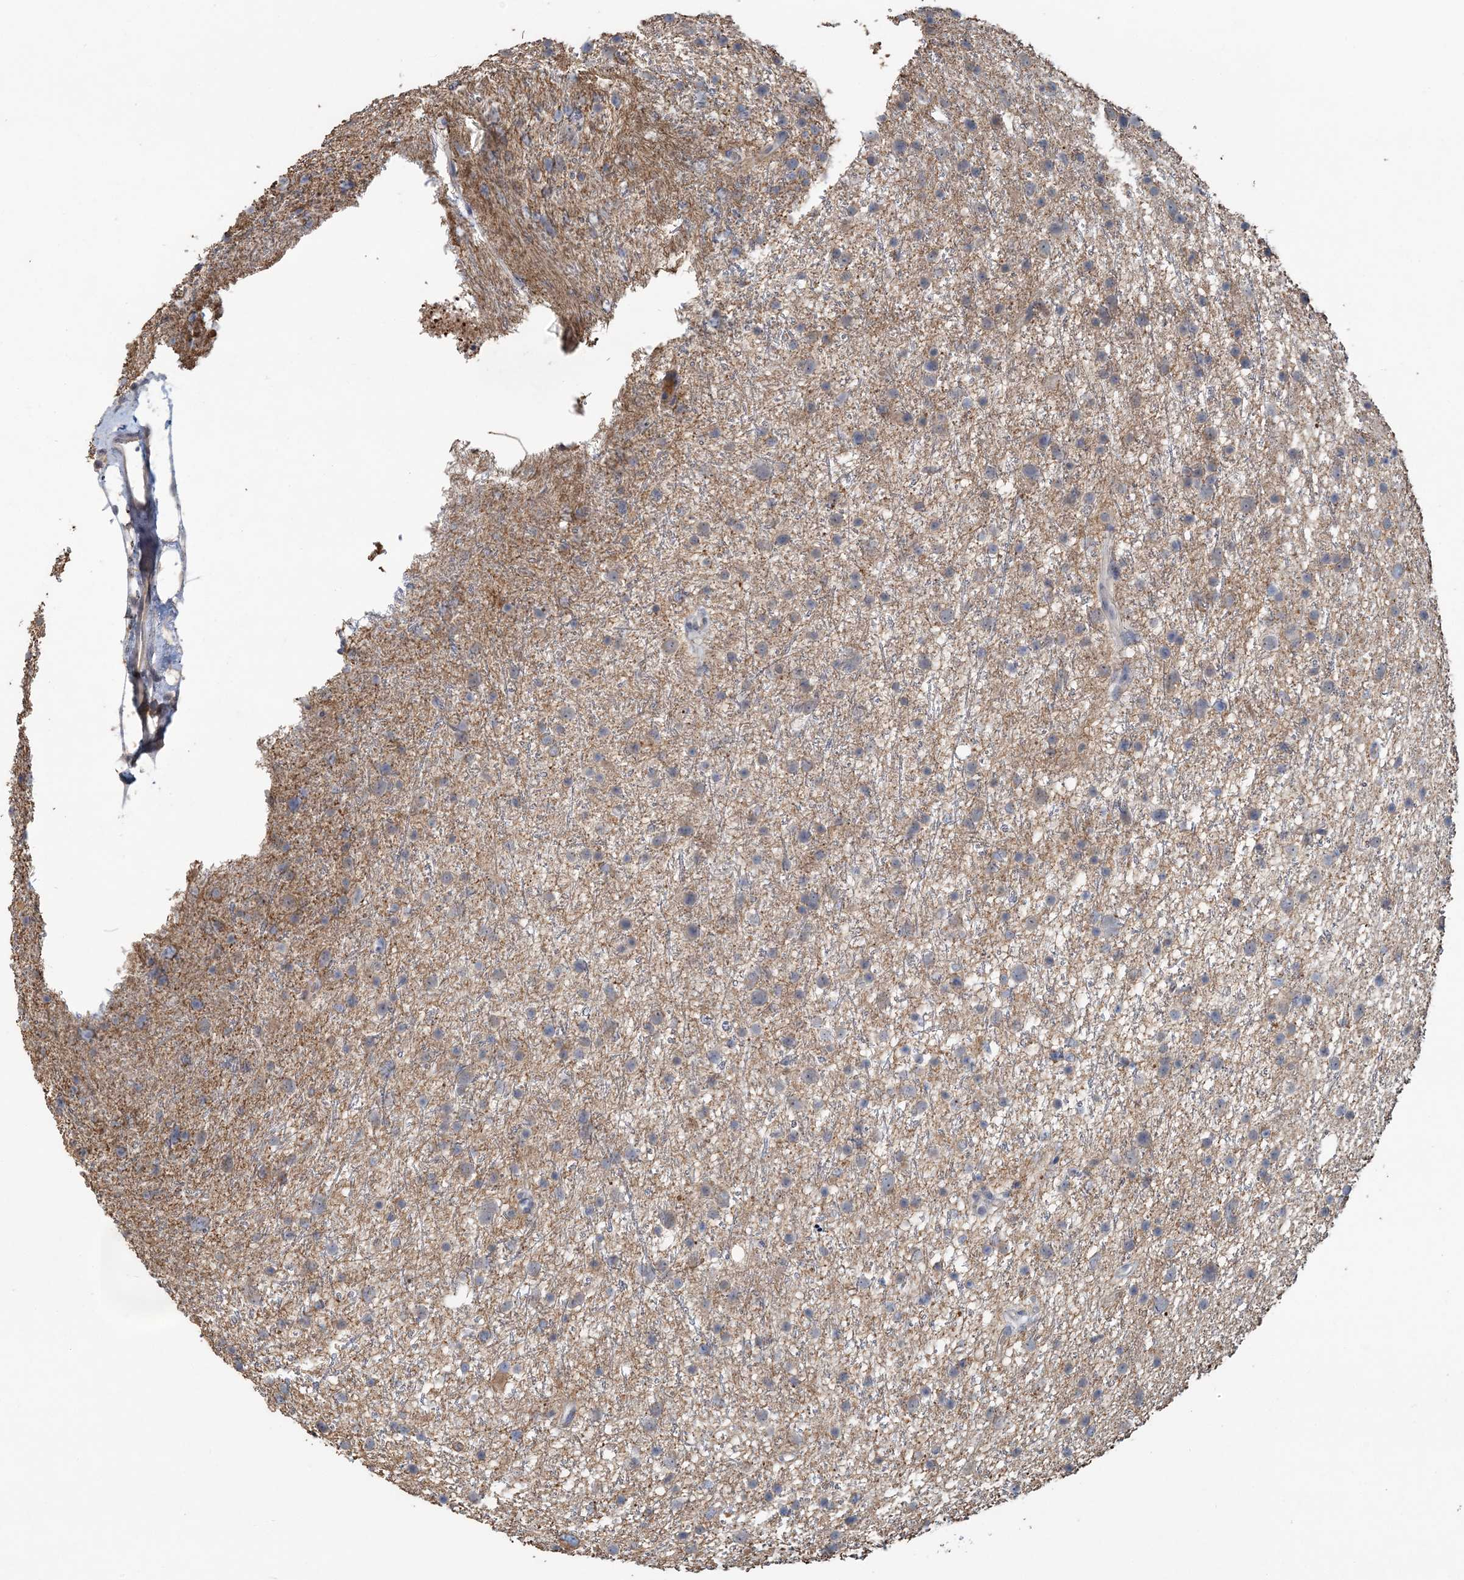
{"staining": {"intensity": "weak", "quantity": "<25%", "location": "cytoplasmic/membranous"}, "tissue": "glioma", "cell_type": "Tumor cells", "image_type": "cancer", "snomed": [{"axis": "morphology", "description": "Glioma, malignant, Low grade"}, {"axis": "topography", "description": "Cerebral cortex"}], "caption": "There is no significant positivity in tumor cells of malignant low-grade glioma.", "gene": "RNF25", "patient": {"sex": "female", "age": 39}}